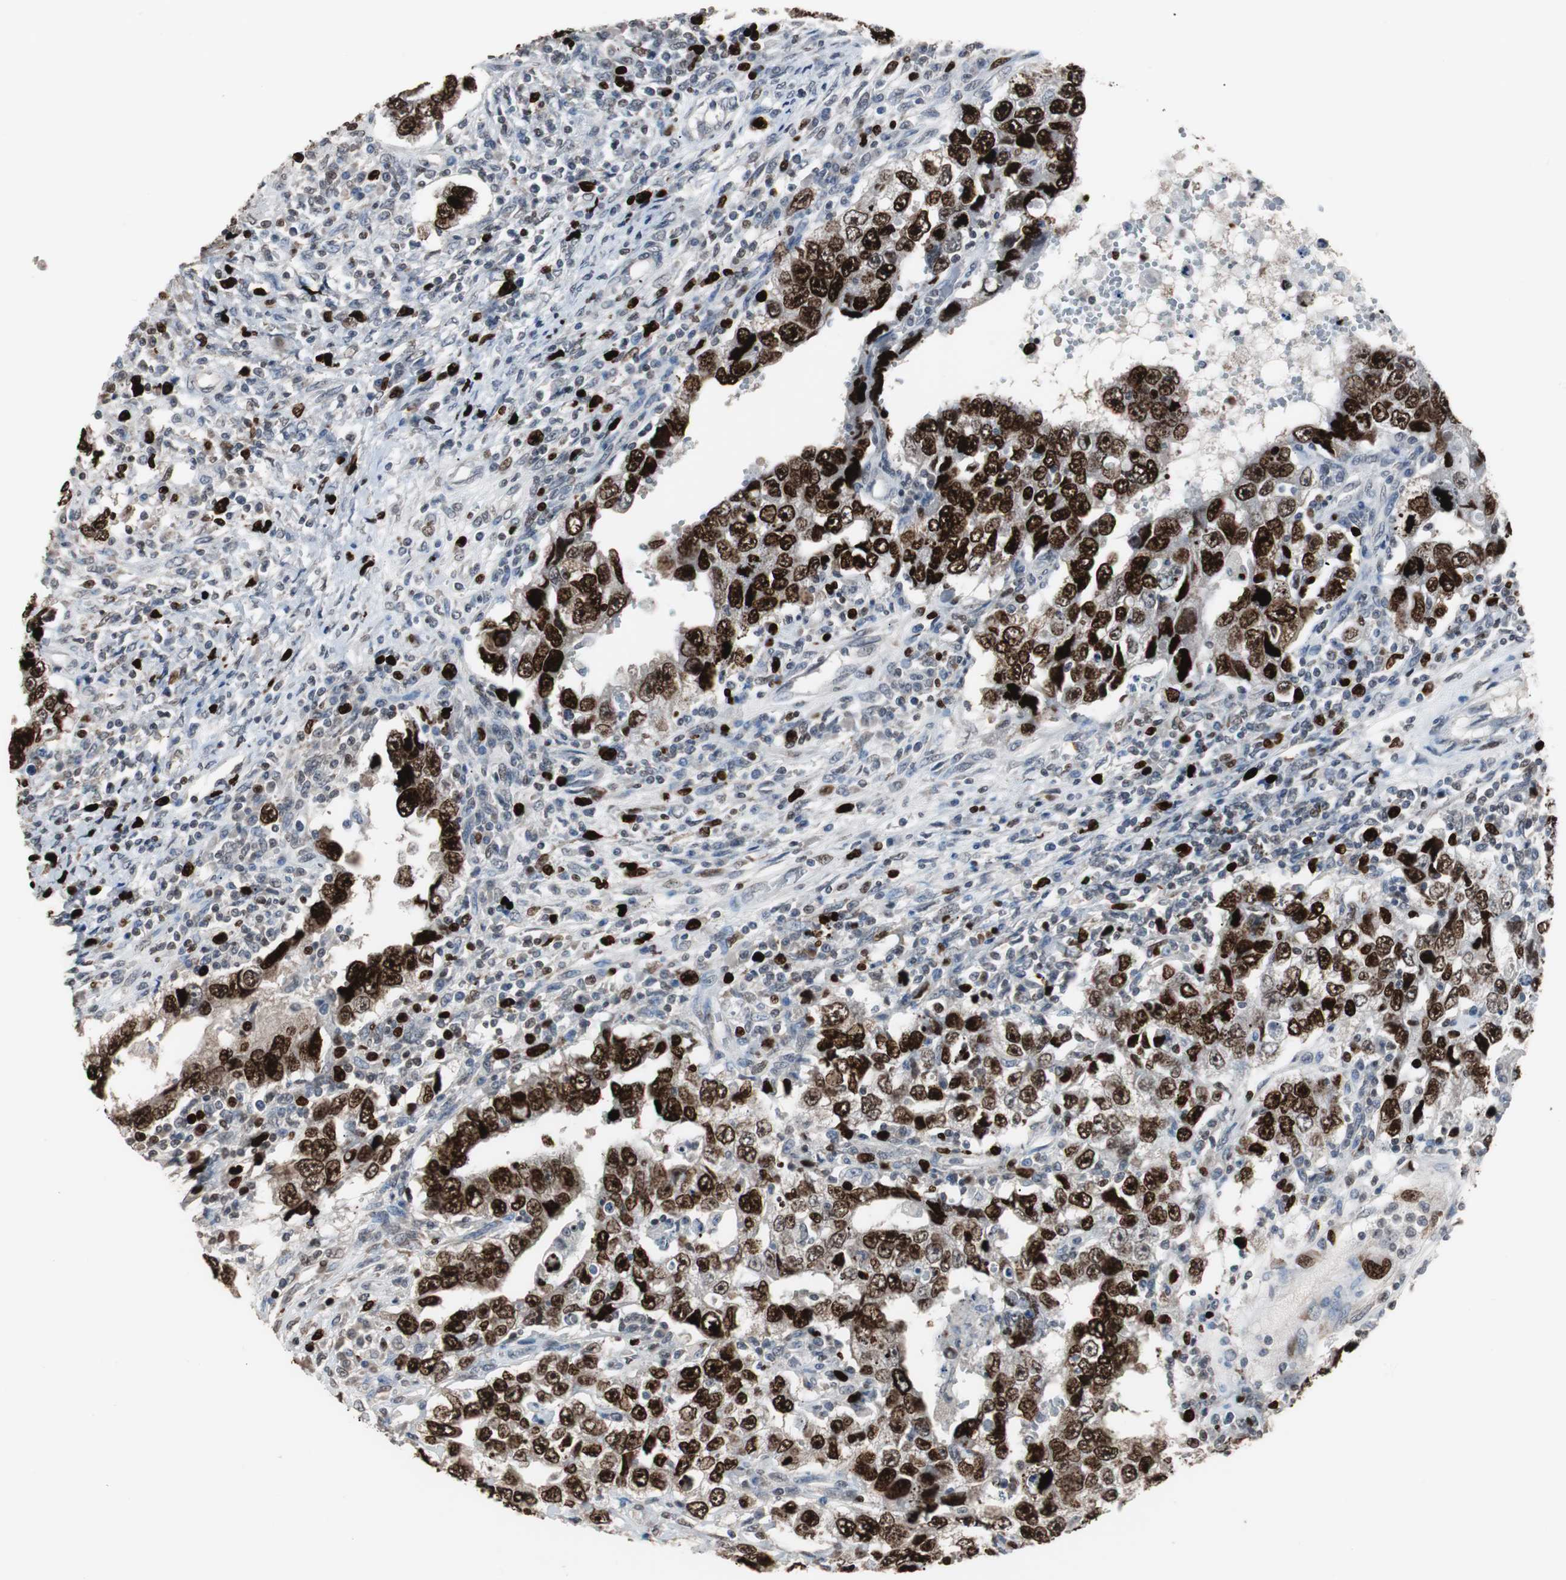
{"staining": {"intensity": "strong", "quantity": ">75%", "location": "nuclear"}, "tissue": "testis cancer", "cell_type": "Tumor cells", "image_type": "cancer", "snomed": [{"axis": "morphology", "description": "Carcinoma, Embryonal, NOS"}, {"axis": "topography", "description": "Testis"}], "caption": "Protein expression analysis of human testis cancer (embryonal carcinoma) reveals strong nuclear staining in approximately >75% of tumor cells. (Brightfield microscopy of DAB IHC at high magnification).", "gene": "TOP2A", "patient": {"sex": "male", "age": 26}}